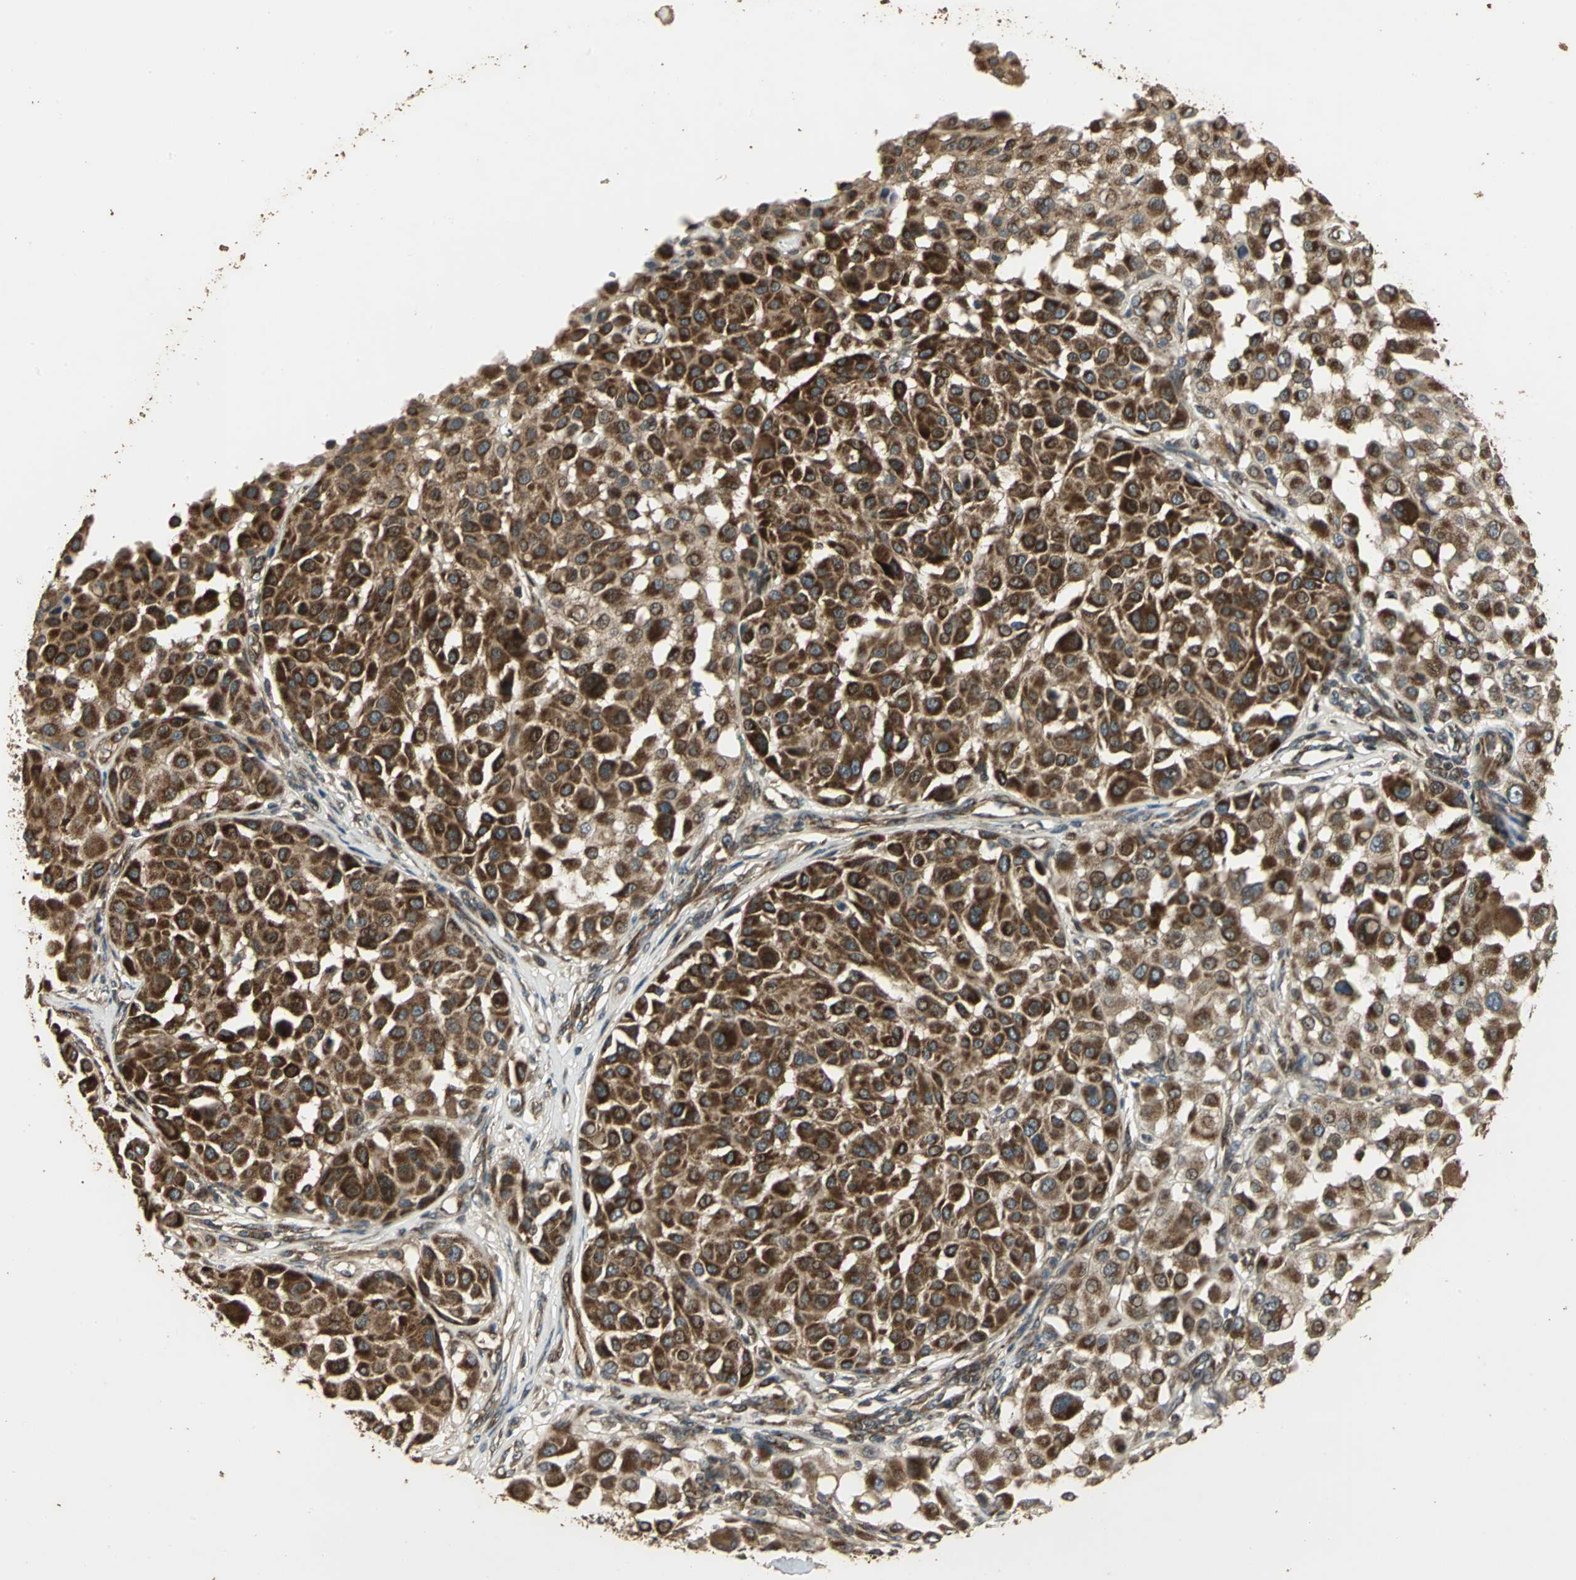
{"staining": {"intensity": "strong", "quantity": ">75%", "location": "cytoplasmic/membranous"}, "tissue": "melanoma", "cell_type": "Tumor cells", "image_type": "cancer", "snomed": [{"axis": "morphology", "description": "Malignant melanoma, Metastatic site"}, {"axis": "topography", "description": "Soft tissue"}], "caption": "This histopathology image shows malignant melanoma (metastatic site) stained with immunohistochemistry (IHC) to label a protein in brown. The cytoplasmic/membranous of tumor cells show strong positivity for the protein. Nuclei are counter-stained blue.", "gene": "KANK1", "patient": {"sex": "male", "age": 41}}